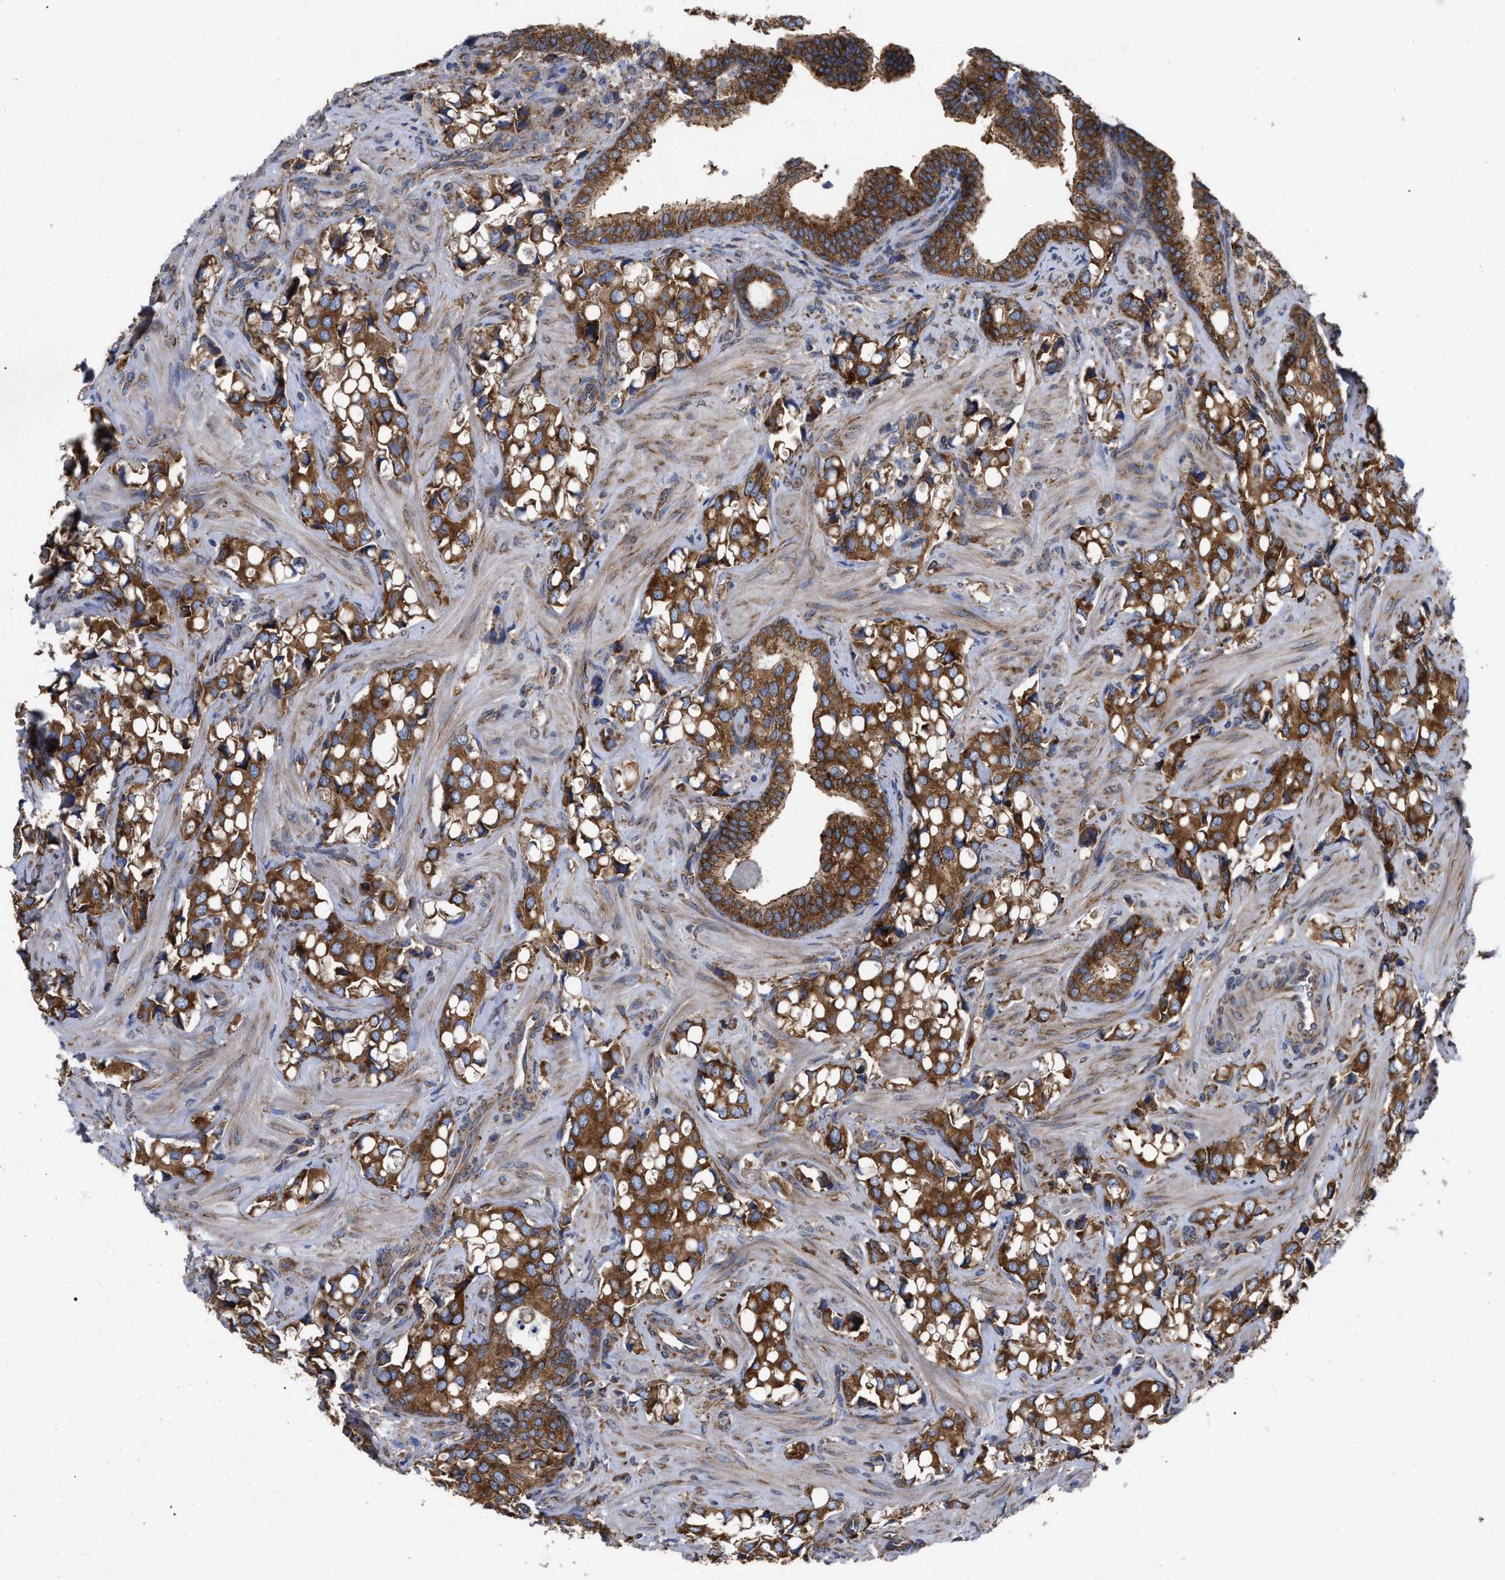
{"staining": {"intensity": "strong", "quantity": ">75%", "location": "cytoplasmic/membranous"}, "tissue": "prostate cancer", "cell_type": "Tumor cells", "image_type": "cancer", "snomed": [{"axis": "morphology", "description": "Adenocarcinoma, High grade"}, {"axis": "topography", "description": "Prostate"}], "caption": "High-power microscopy captured an immunohistochemistry (IHC) micrograph of prostate cancer (high-grade adenocarcinoma), revealing strong cytoplasmic/membranous positivity in approximately >75% of tumor cells.", "gene": "FAM120A", "patient": {"sex": "male", "age": 52}}